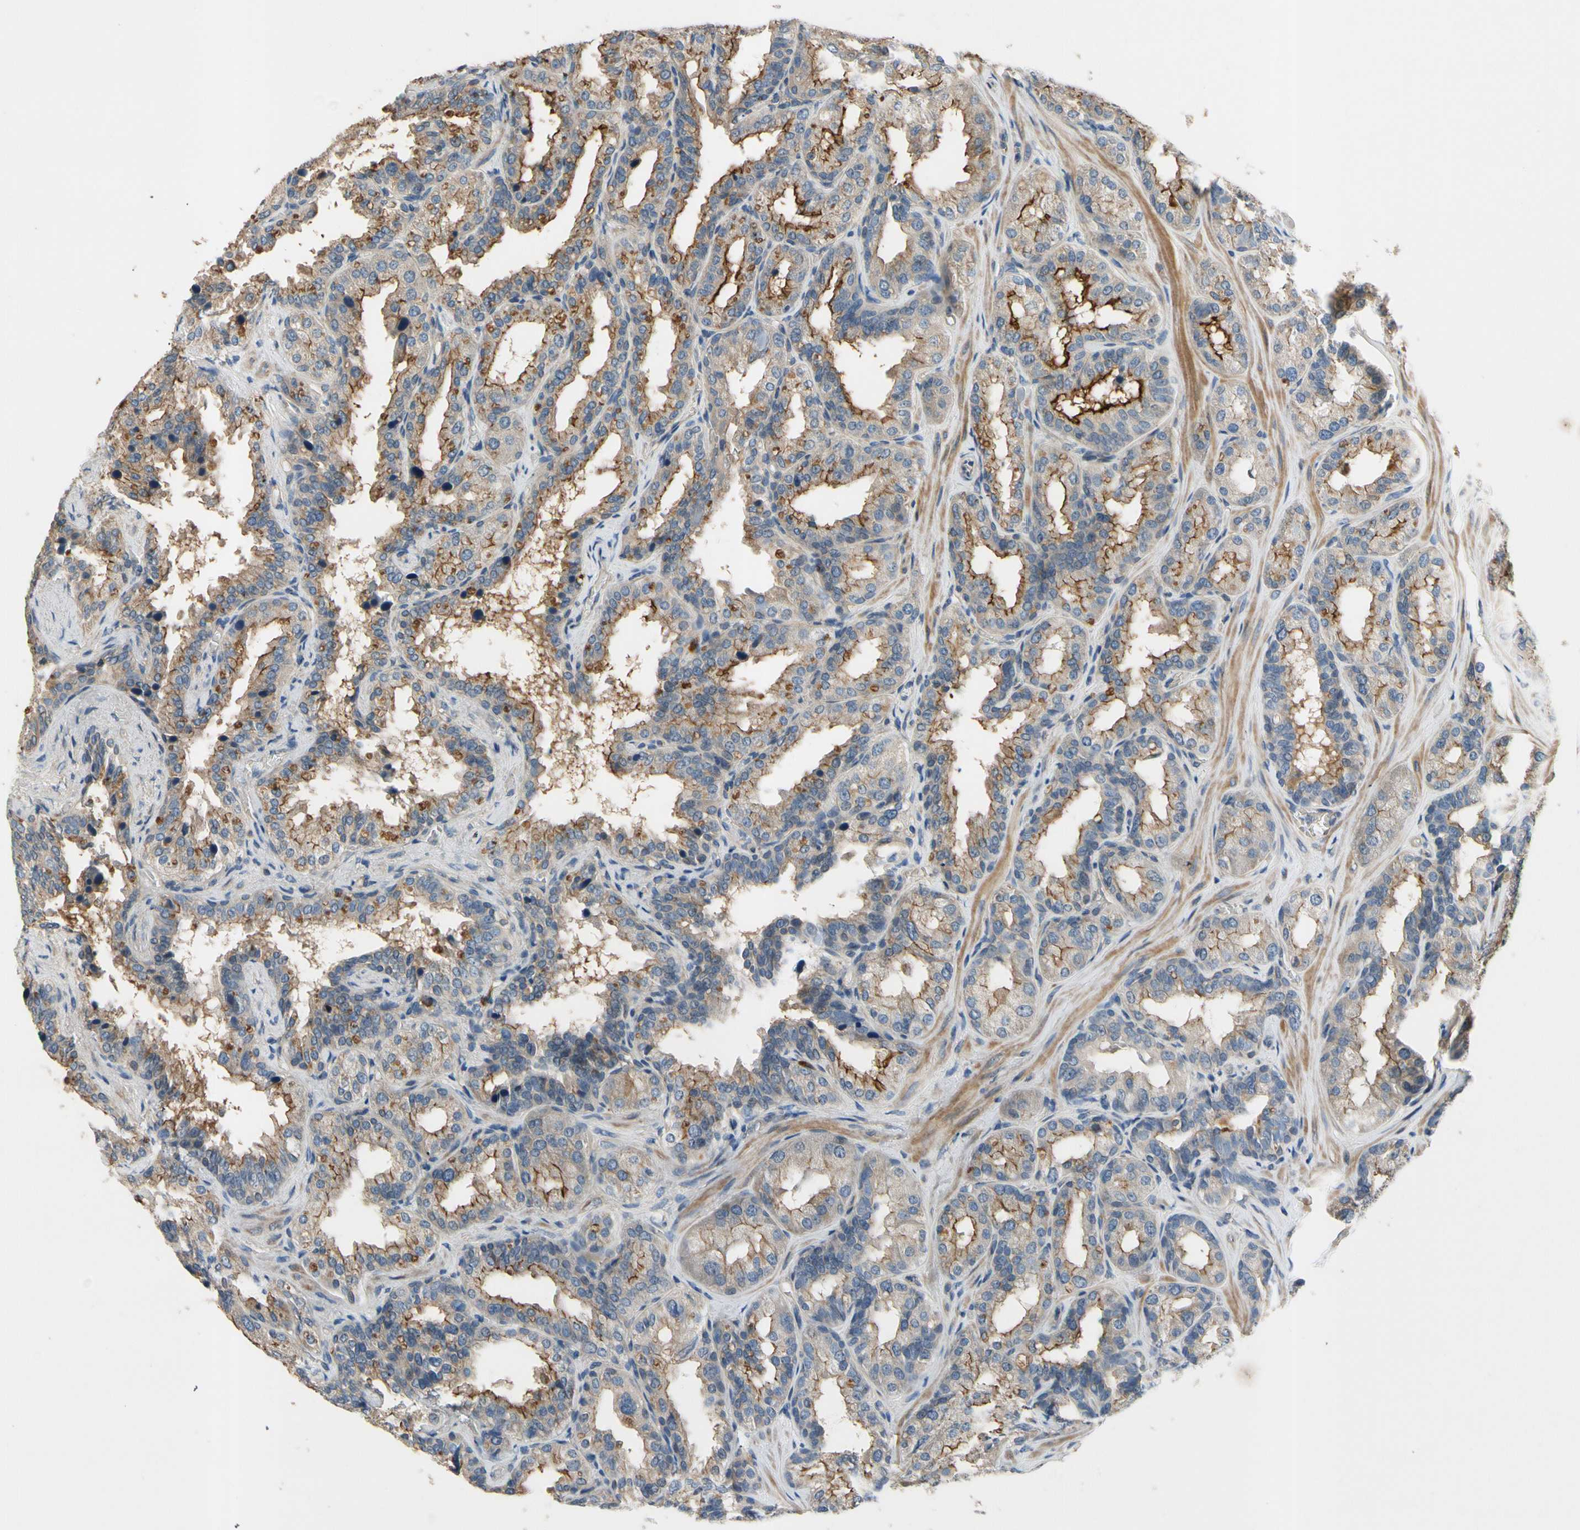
{"staining": {"intensity": "moderate", "quantity": "25%-75%", "location": "cytoplasmic/membranous"}, "tissue": "seminal vesicle", "cell_type": "Glandular cells", "image_type": "normal", "snomed": [{"axis": "morphology", "description": "Normal tissue, NOS"}, {"axis": "topography", "description": "Prostate"}, {"axis": "topography", "description": "Seminal veicle"}], "caption": "Moderate cytoplasmic/membranous positivity for a protein is present in approximately 25%-75% of glandular cells of benign seminal vesicle using immunohistochemistry.", "gene": "SIGLEC5", "patient": {"sex": "male", "age": 51}}